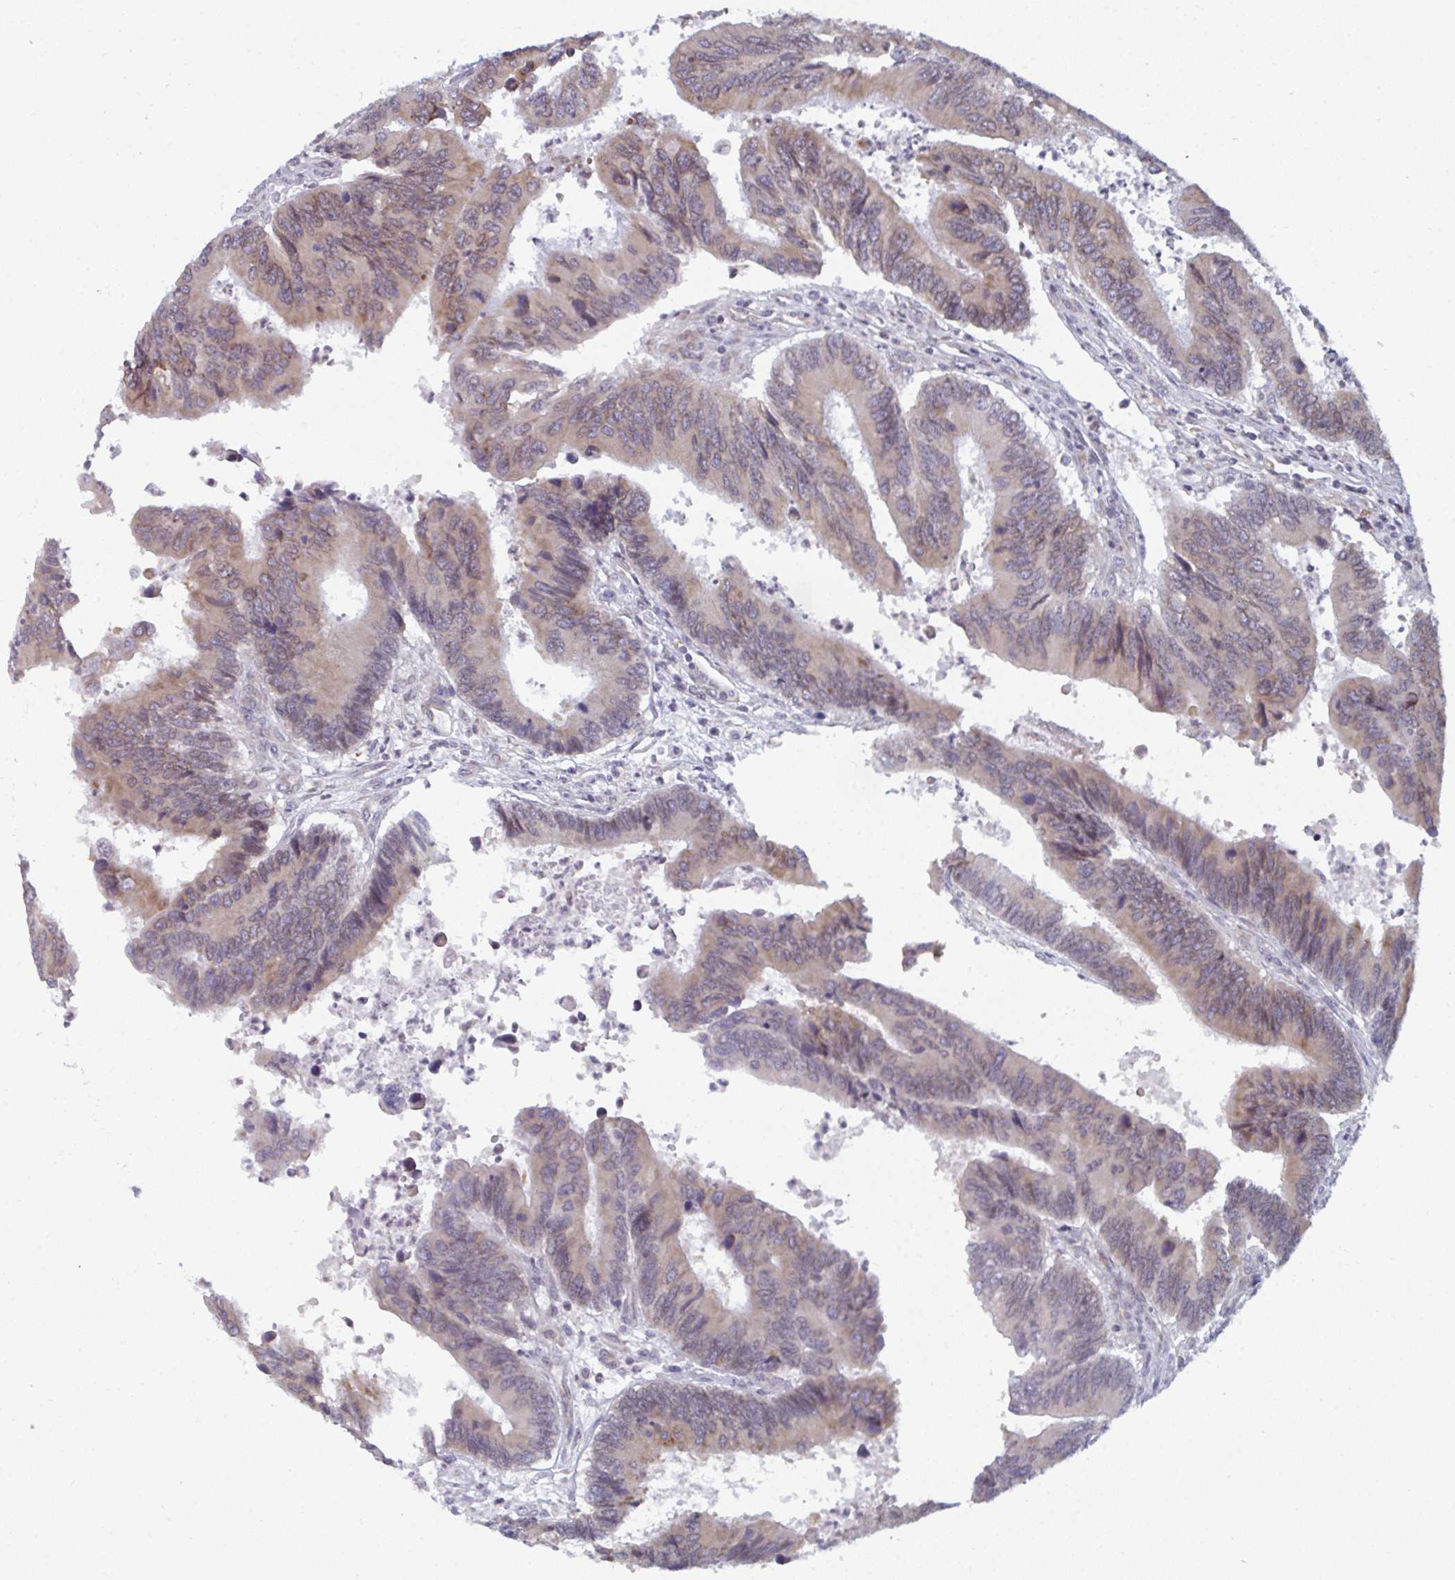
{"staining": {"intensity": "weak", "quantity": ">75%", "location": "cytoplasmic/membranous"}, "tissue": "colorectal cancer", "cell_type": "Tumor cells", "image_type": "cancer", "snomed": [{"axis": "morphology", "description": "Adenocarcinoma, NOS"}, {"axis": "topography", "description": "Colon"}], "caption": "About >75% of tumor cells in human adenocarcinoma (colorectal) reveal weak cytoplasmic/membranous protein positivity as visualized by brown immunohistochemical staining.", "gene": "LYSMD4", "patient": {"sex": "female", "age": 67}}